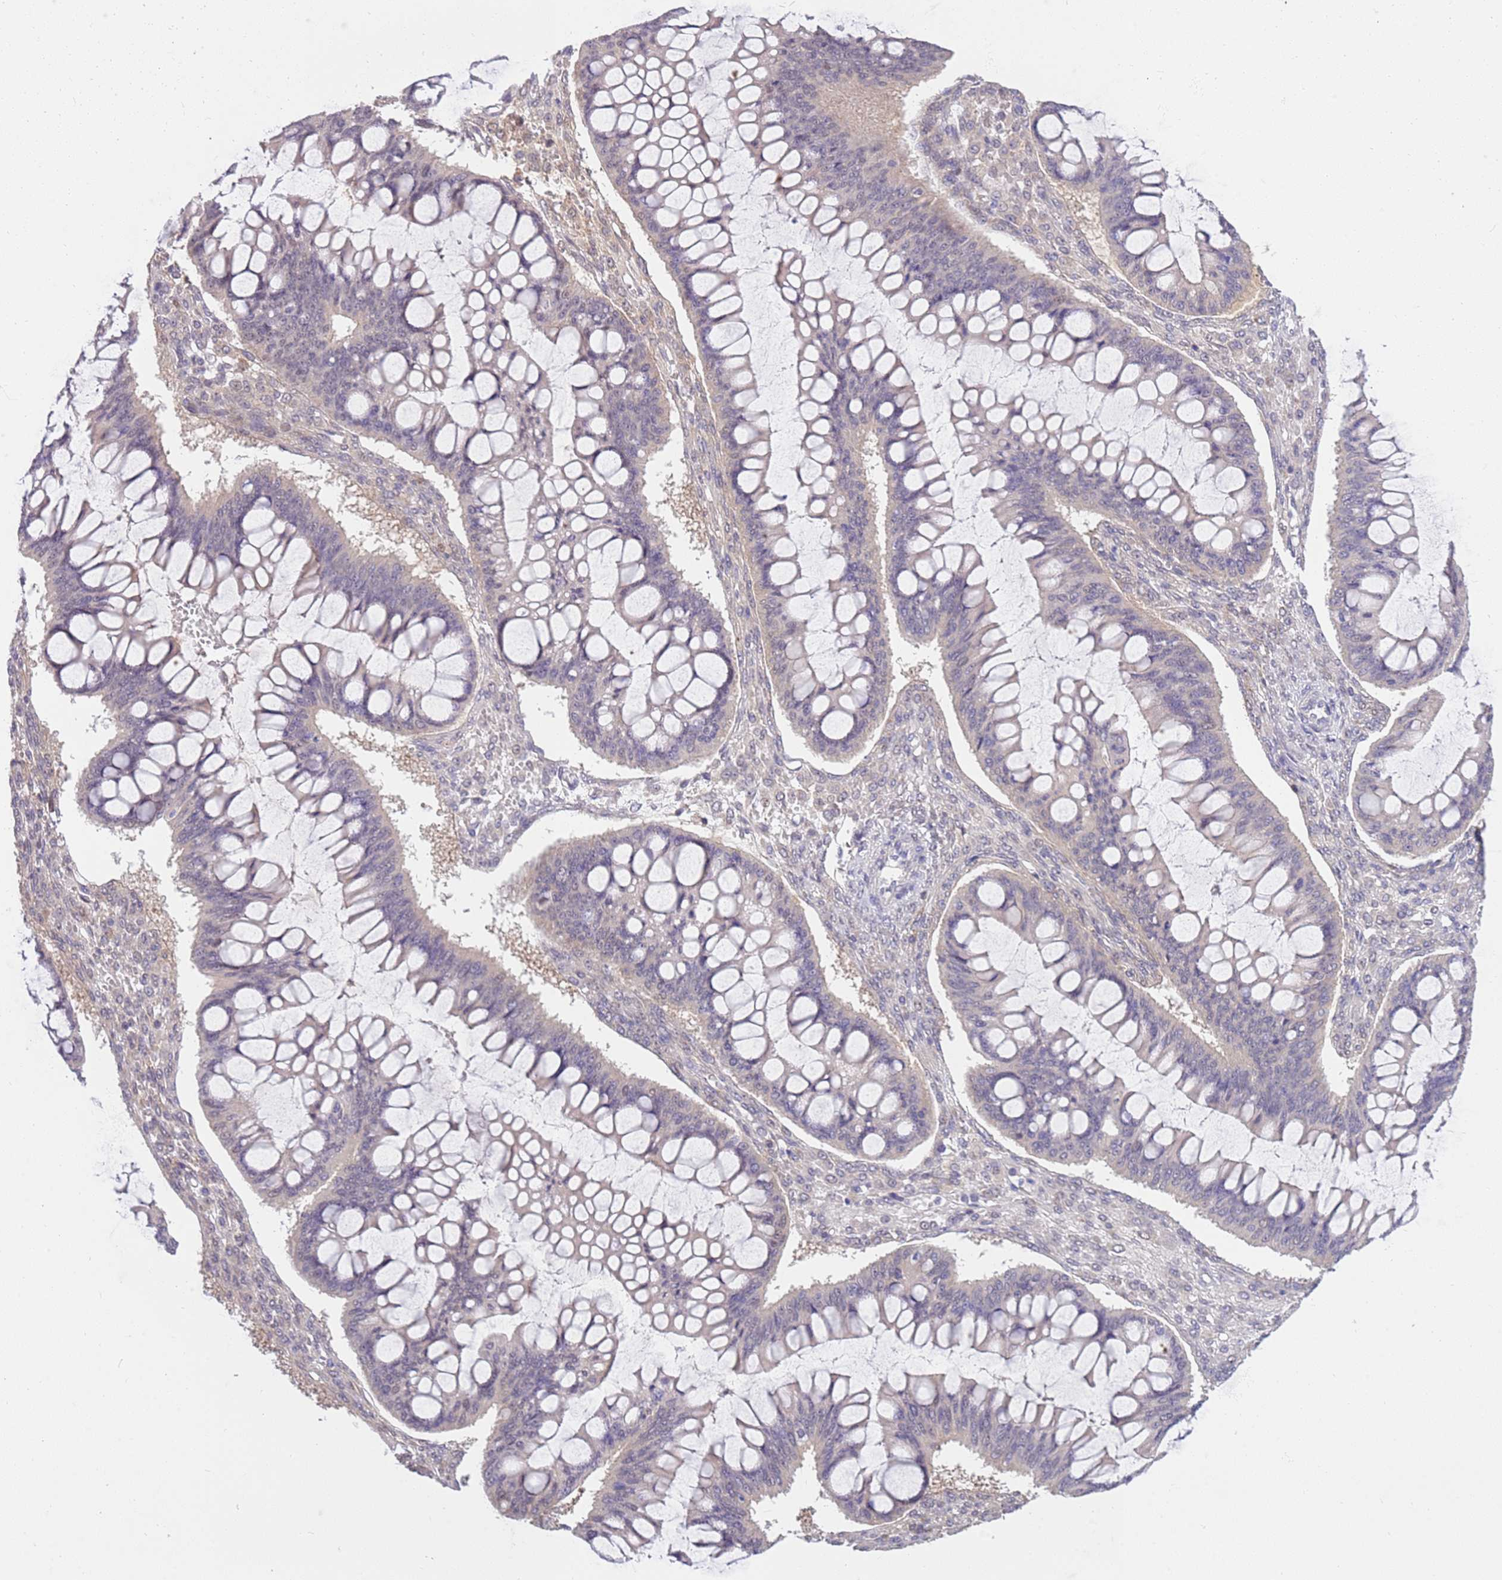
{"staining": {"intensity": "negative", "quantity": "none", "location": "none"}, "tissue": "ovarian cancer", "cell_type": "Tumor cells", "image_type": "cancer", "snomed": [{"axis": "morphology", "description": "Cystadenocarcinoma, mucinous, NOS"}, {"axis": "topography", "description": "Ovary"}], "caption": "Immunohistochemistry (IHC) image of neoplastic tissue: human mucinous cystadenocarcinoma (ovarian) stained with DAB (3,3'-diaminobenzidine) exhibits no significant protein staining in tumor cells. Nuclei are stained in blue.", "gene": "MAGEF1", "patient": {"sex": "female", "age": 73}}